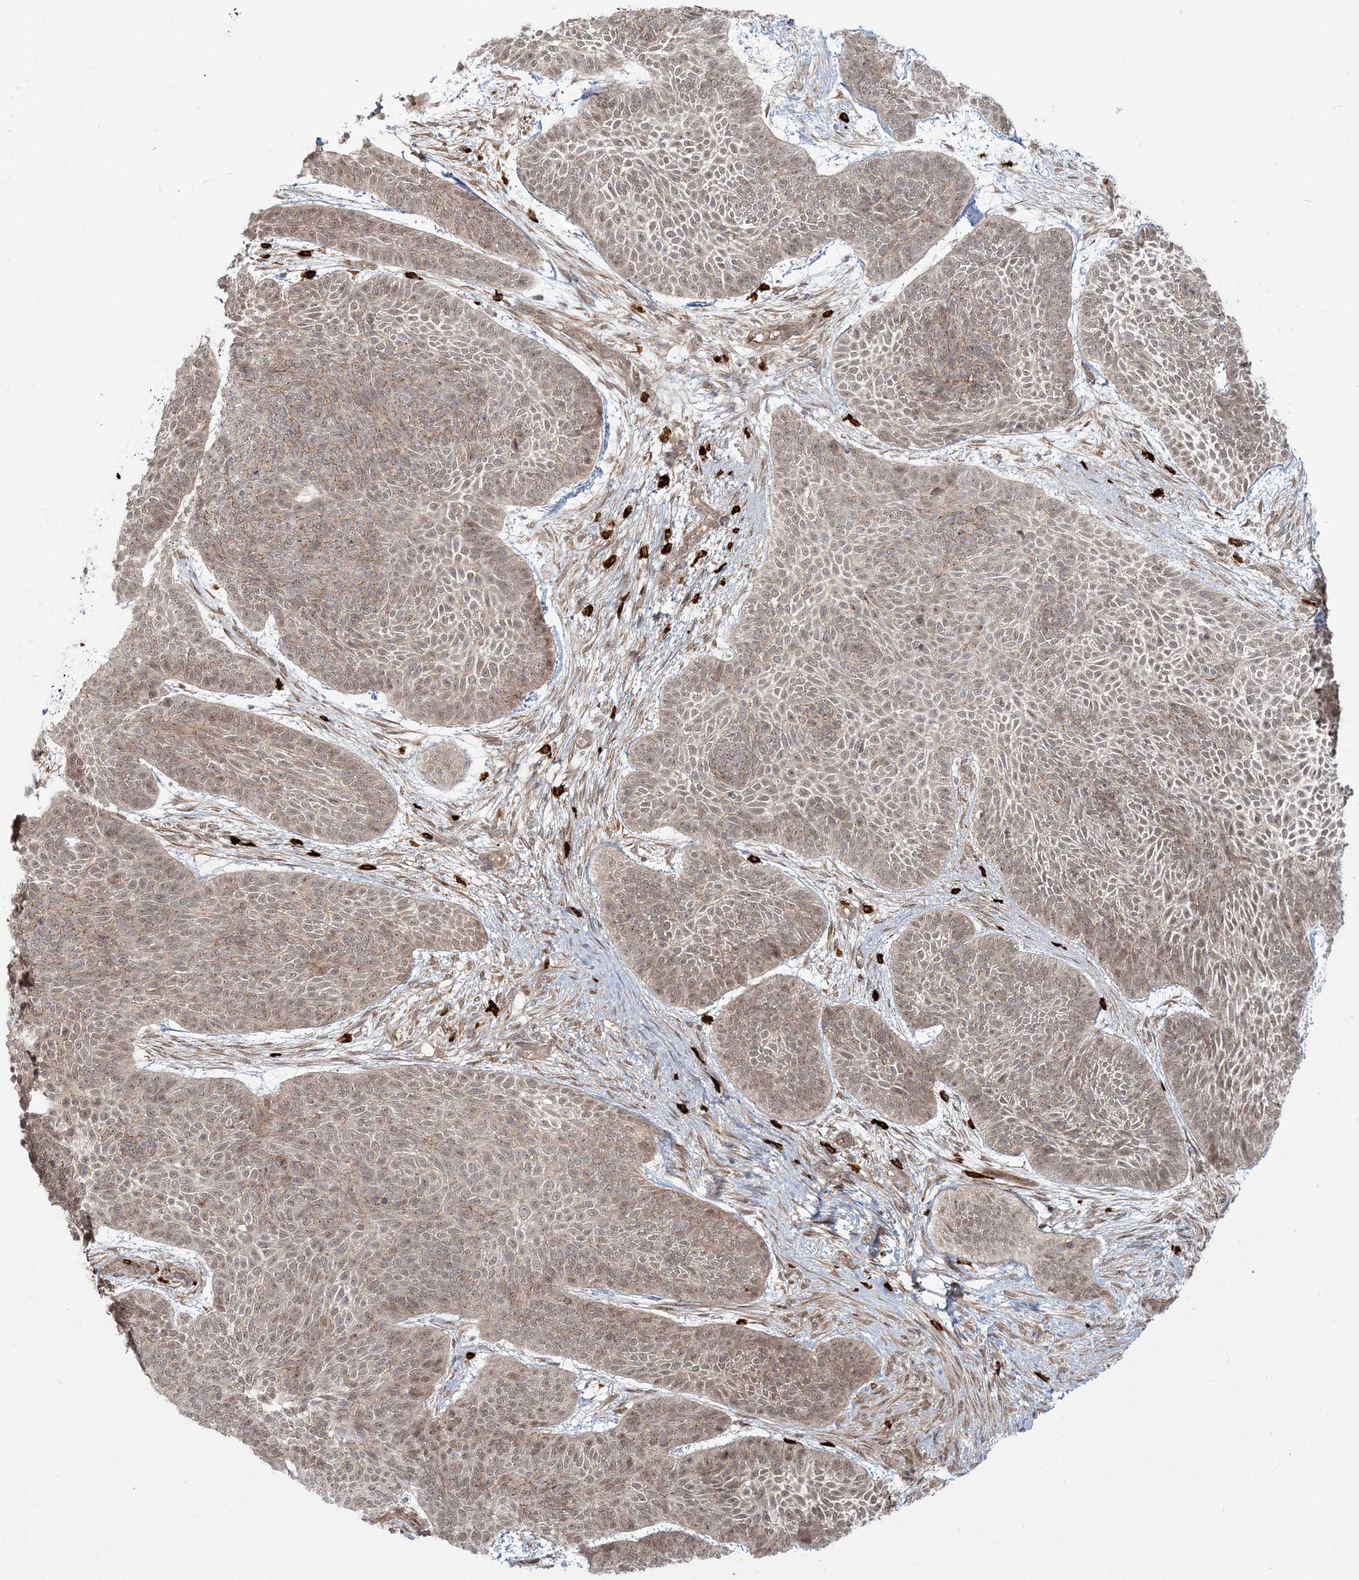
{"staining": {"intensity": "moderate", "quantity": ">75%", "location": "cytoplasmic/membranous,nuclear"}, "tissue": "skin cancer", "cell_type": "Tumor cells", "image_type": "cancer", "snomed": [{"axis": "morphology", "description": "Basal cell carcinoma"}, {"axis": "topography", "description": "Skin"}], "caption": "This photomicrograph shows skin cancer stained with immunohistochemistry to label a protein in brown. The cytoplasmic/membranous and nuclear of tumor cells show moderate positivity for the protein. Nuclei are counter-stained blue.", "gene": "SH3PXD2A", "patient": {"sex": "male", "age": 85}}